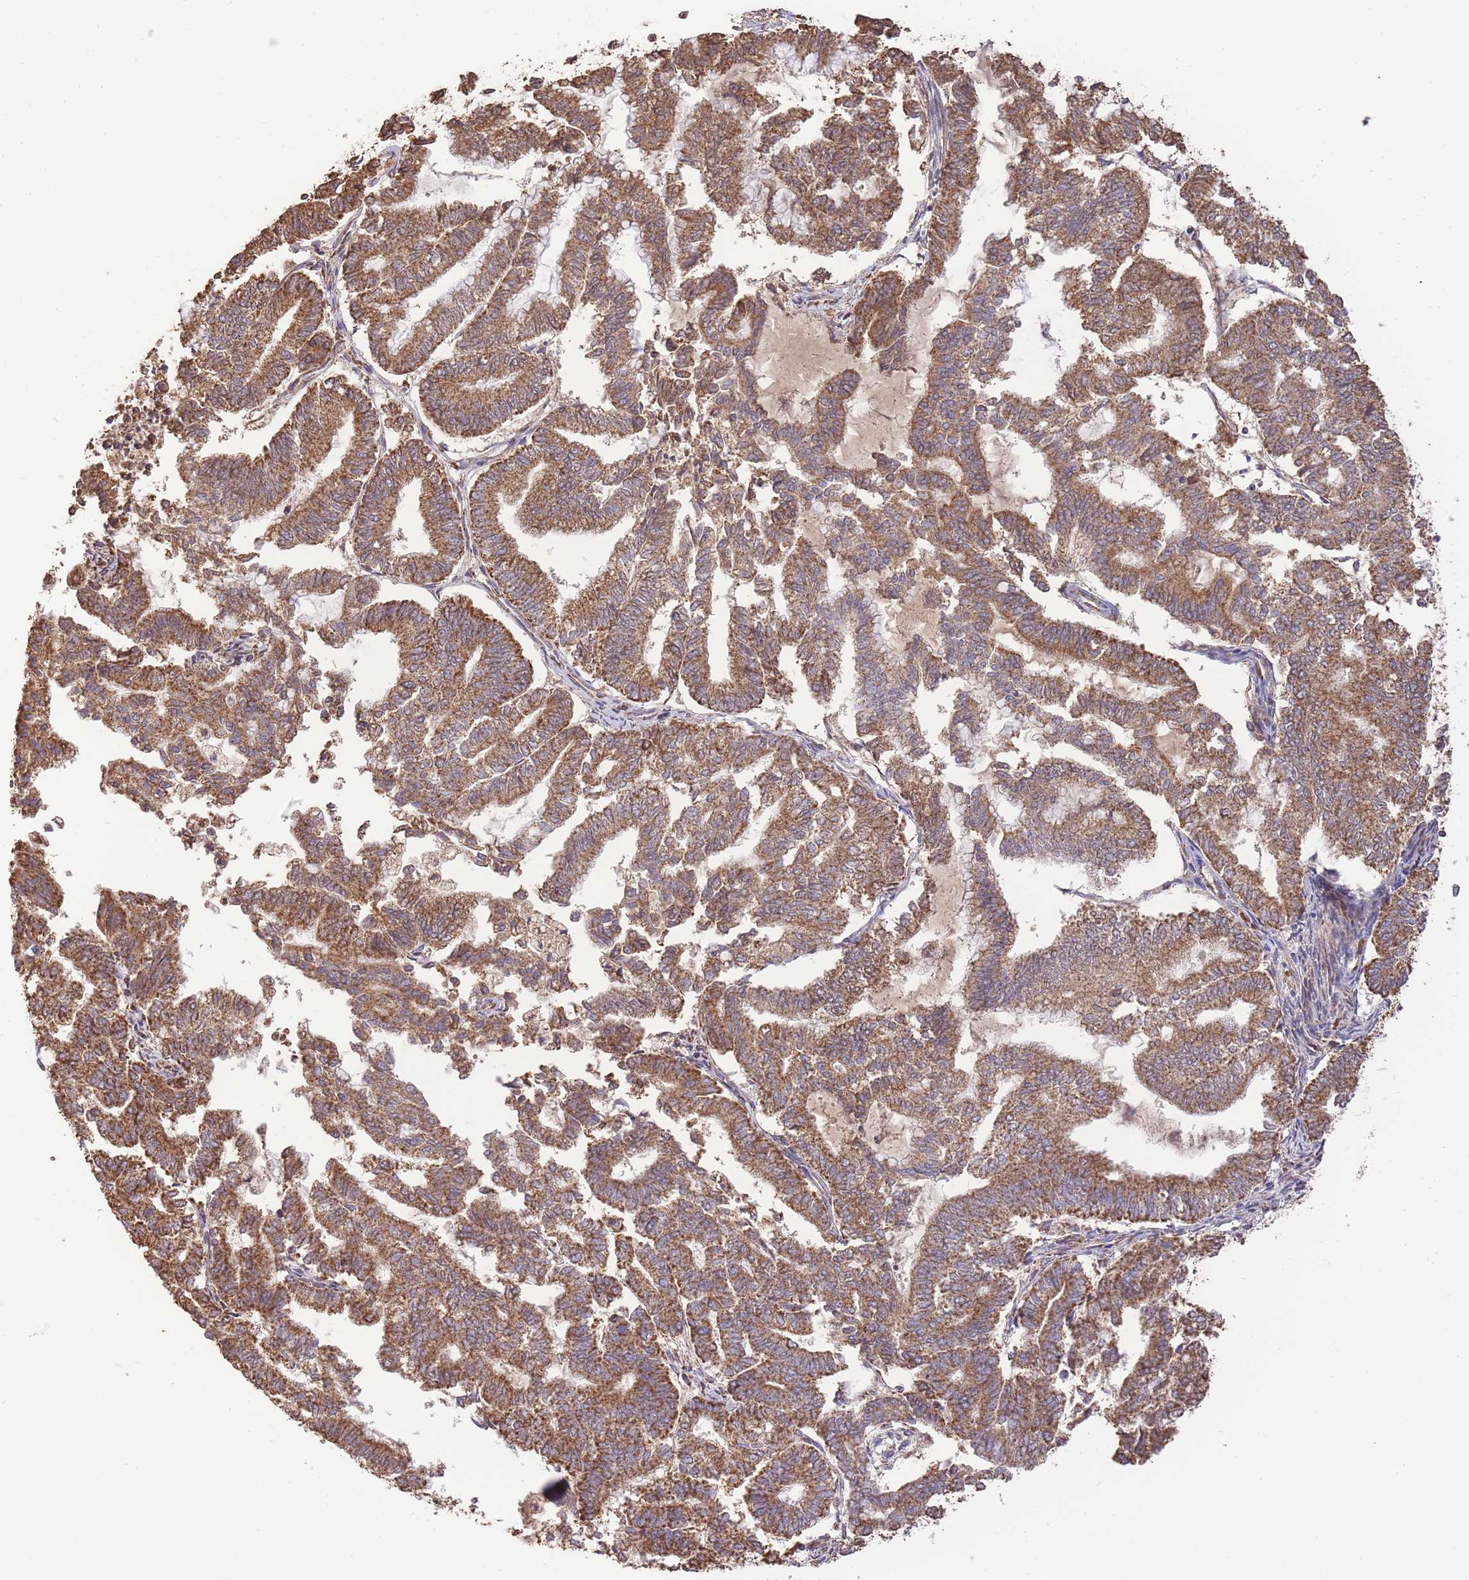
{"staining": {"intensity": "moderate", "quantity": ">75%", "location": "cytoplasmic/membranous"}, "tissue": "endometrial cancer", "cell_type": "Tumor cells", "image_type": "cancer", "snomed": [{"axis": "morphology", "description": "Adenocarcinoma, NOS"}, {"axis": "topography", "description": "Endometrium"}], "caption": "A brown stain highlights moderate cytoplasmic/membranous positivity of a protein in human adenocarcinoma (endometrial) tumor cells.", "gene": "PREP", "patient": {"sex": "female", "age": 79}}